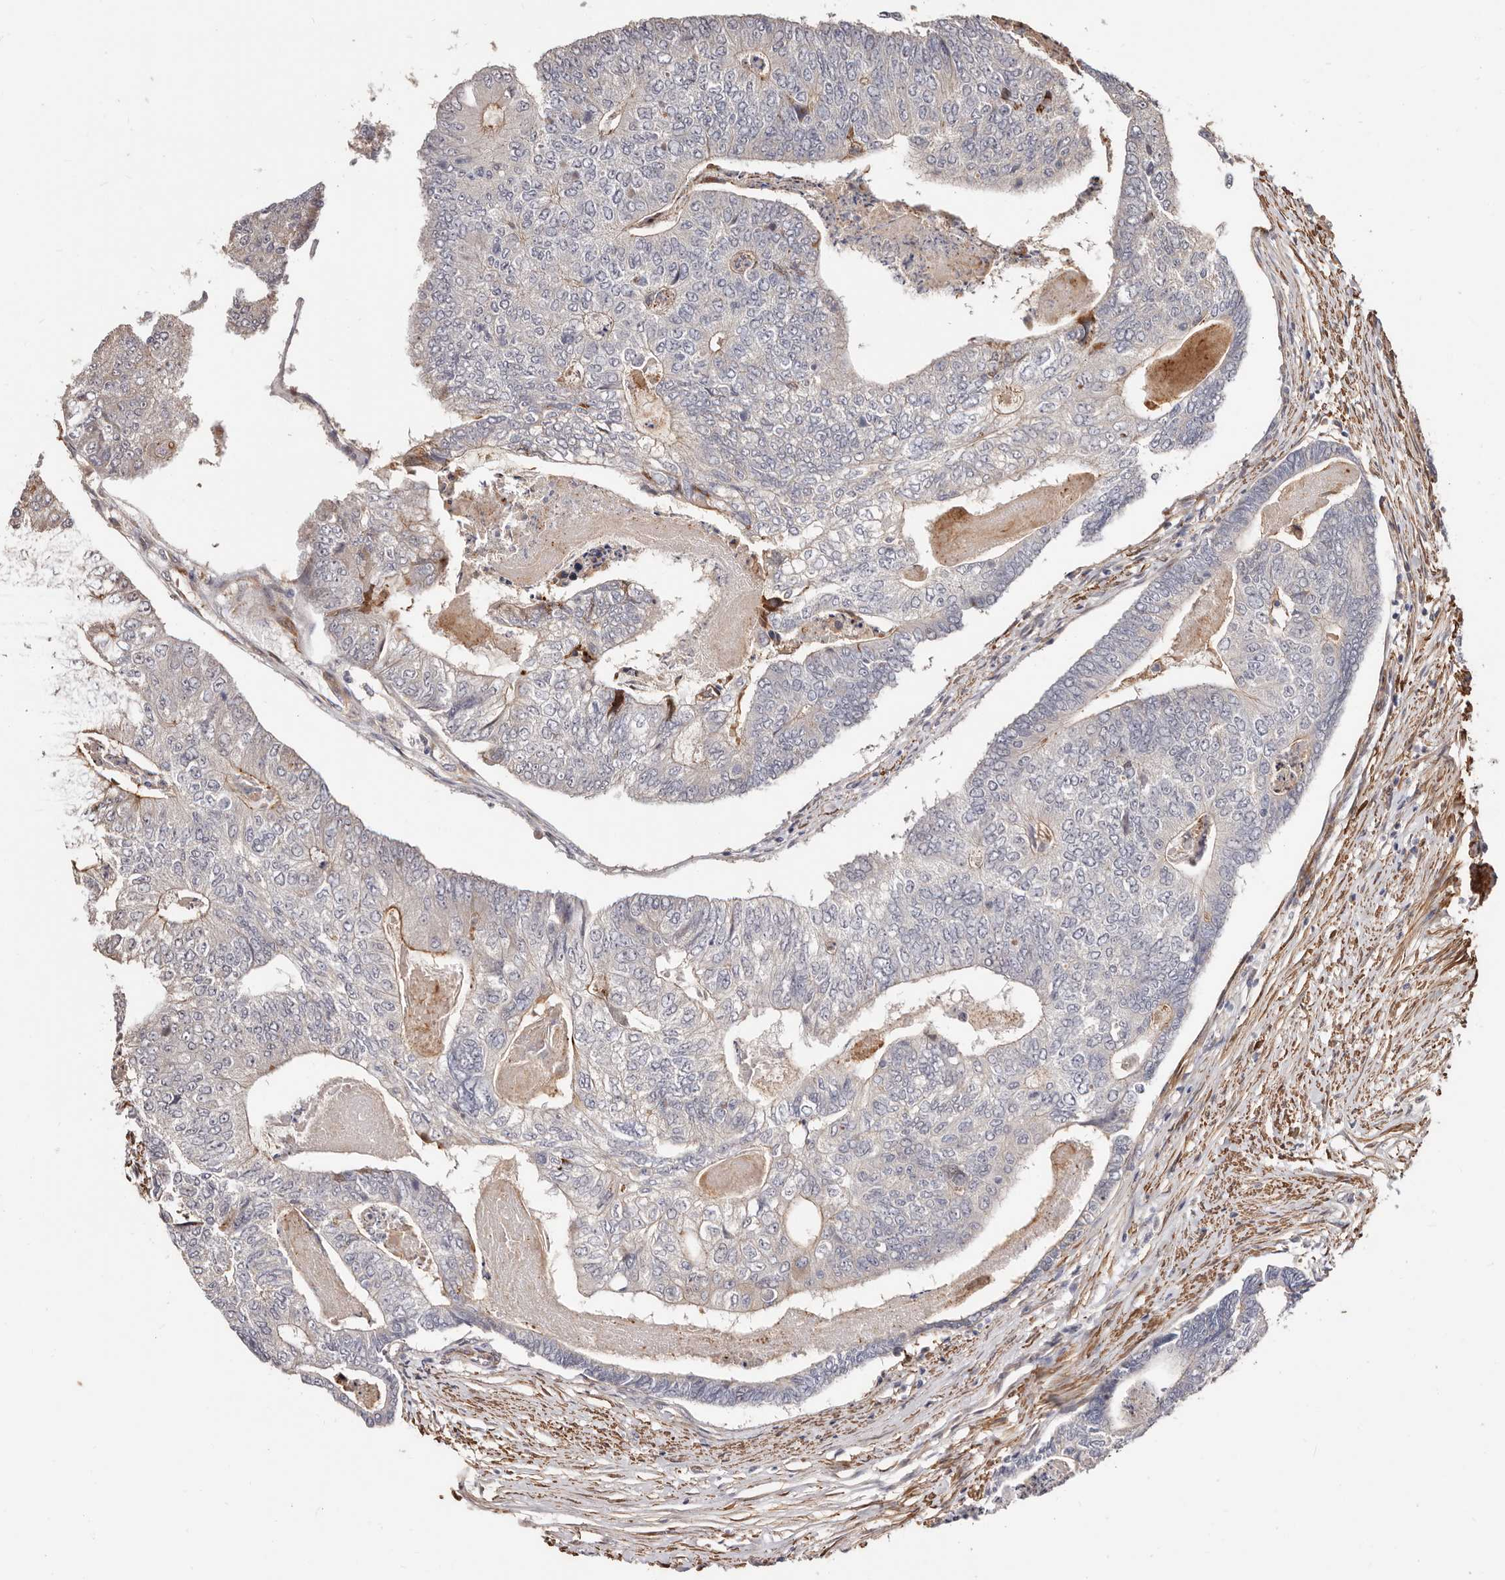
{"staining": {"intensity": "negative", "quantity": "none", "location": "none"}, "tissue": "colorectal cancer", "cell_type": "Tumor cells", "image_type": "cancer", "snomed": [{"axis": "morphology", "description": "Adenocarcinoma, NOS"}, {"axis": "topography", "description": "Colon"}], "caption": "A high-resolution photomicrograph shows immunohistochemistry (IHC) staining of colorectal adenocarcinoma, which reveals no significant positivity in tumor cells.", "gene": "TRIP13", "patient": {"sex": "female", "age": 67}}